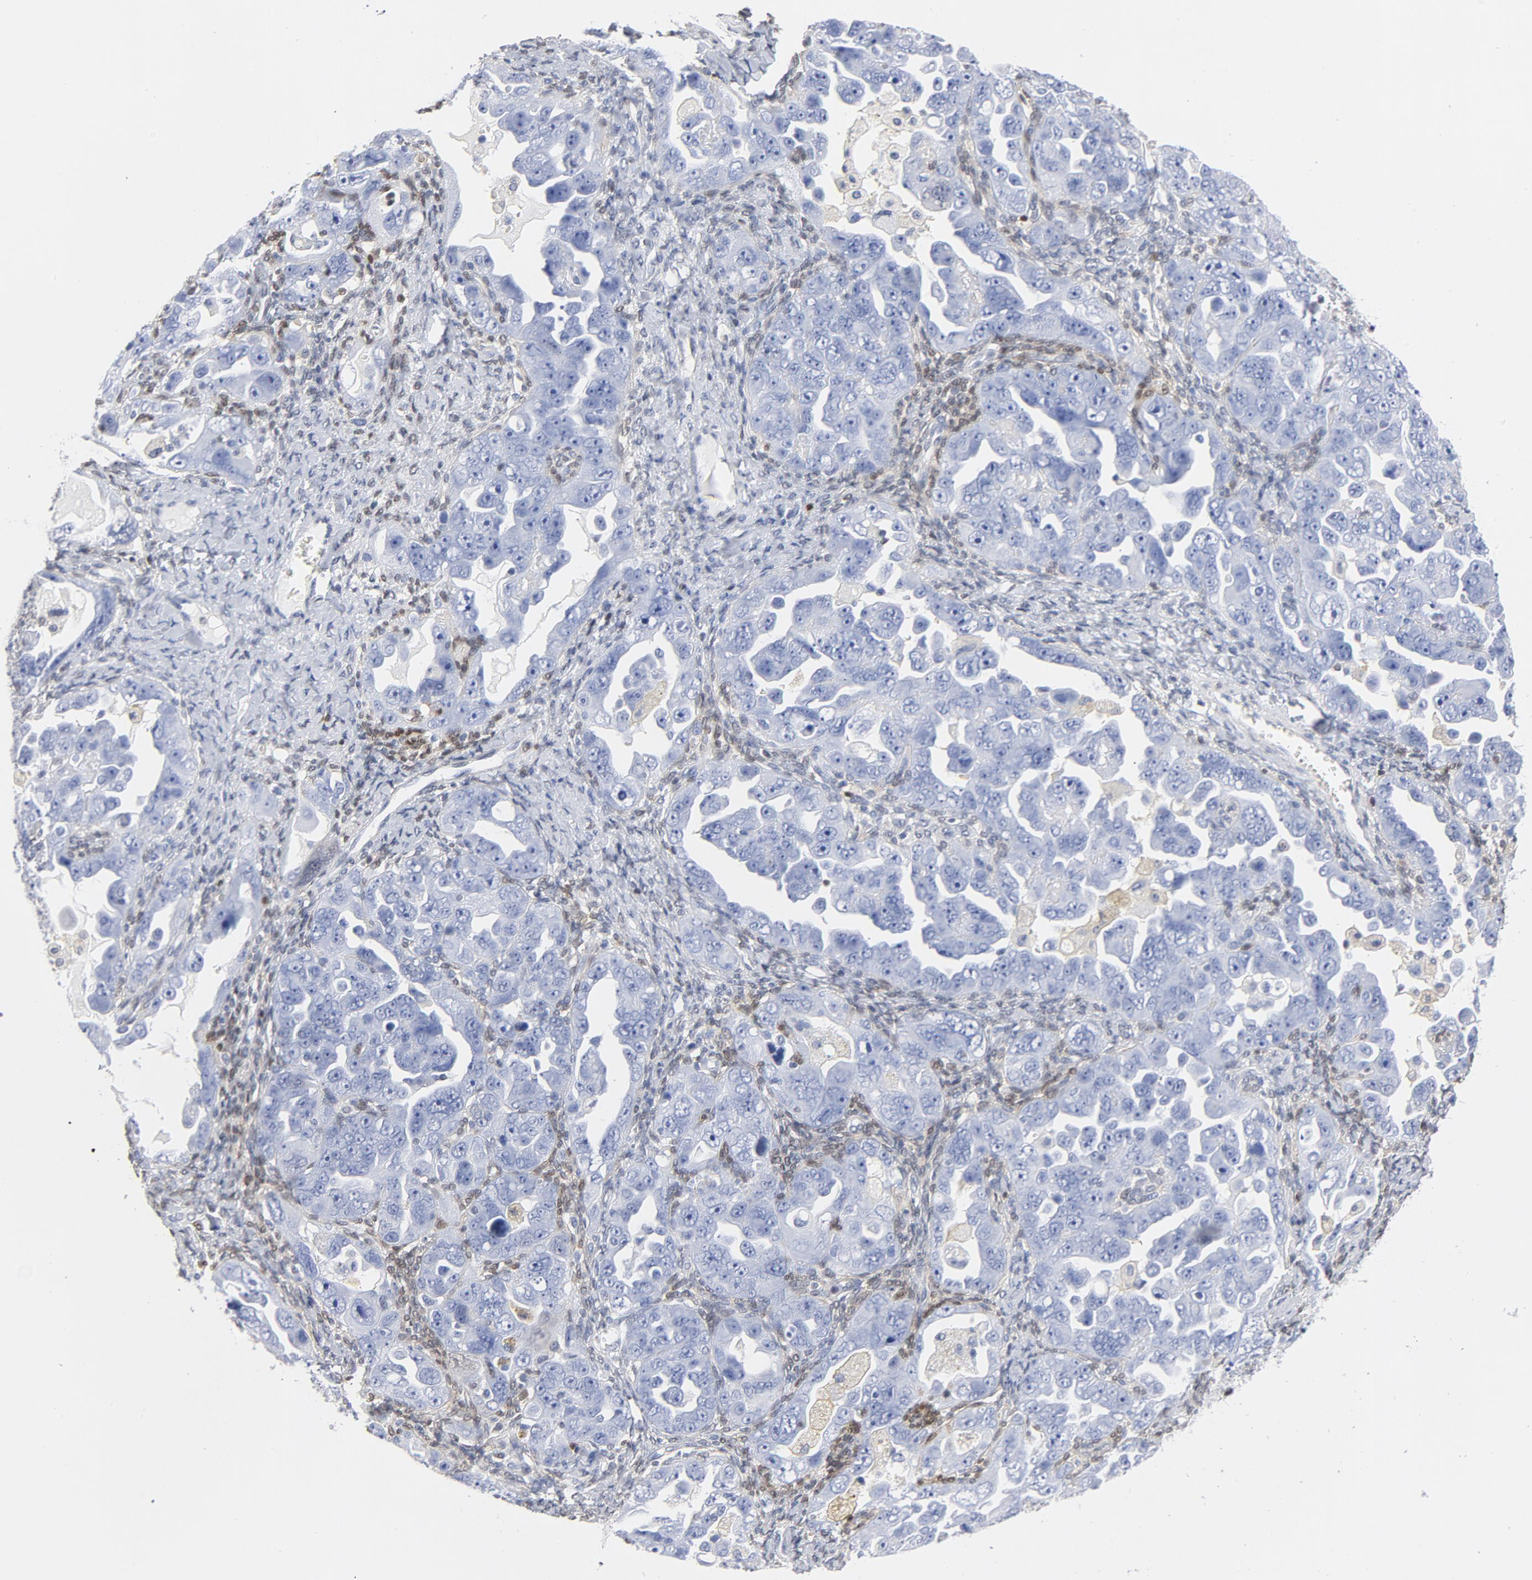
{"staining": {"intensity": "negative", "quantity": "none", "location": "none"}, "tissue": "ovarian cancer", "cell_type": "Tumor cells", "image_type": "cancer", "snomed": [{"axis": "morphology", "description": "Cystadenocarcinoma, serous, NOS"}, {"axis": "topography", "description": "Ovary"}], "caption": "An immunohistochemistry histopathology image of serous cystadenocarcinoma (ovarian) is shown. There is no staining in tumor cells of serous cystadenocarcinoma (ovarian).", "gene": "CDKN1B", "patient": {"sex": "female", "age": 66}}